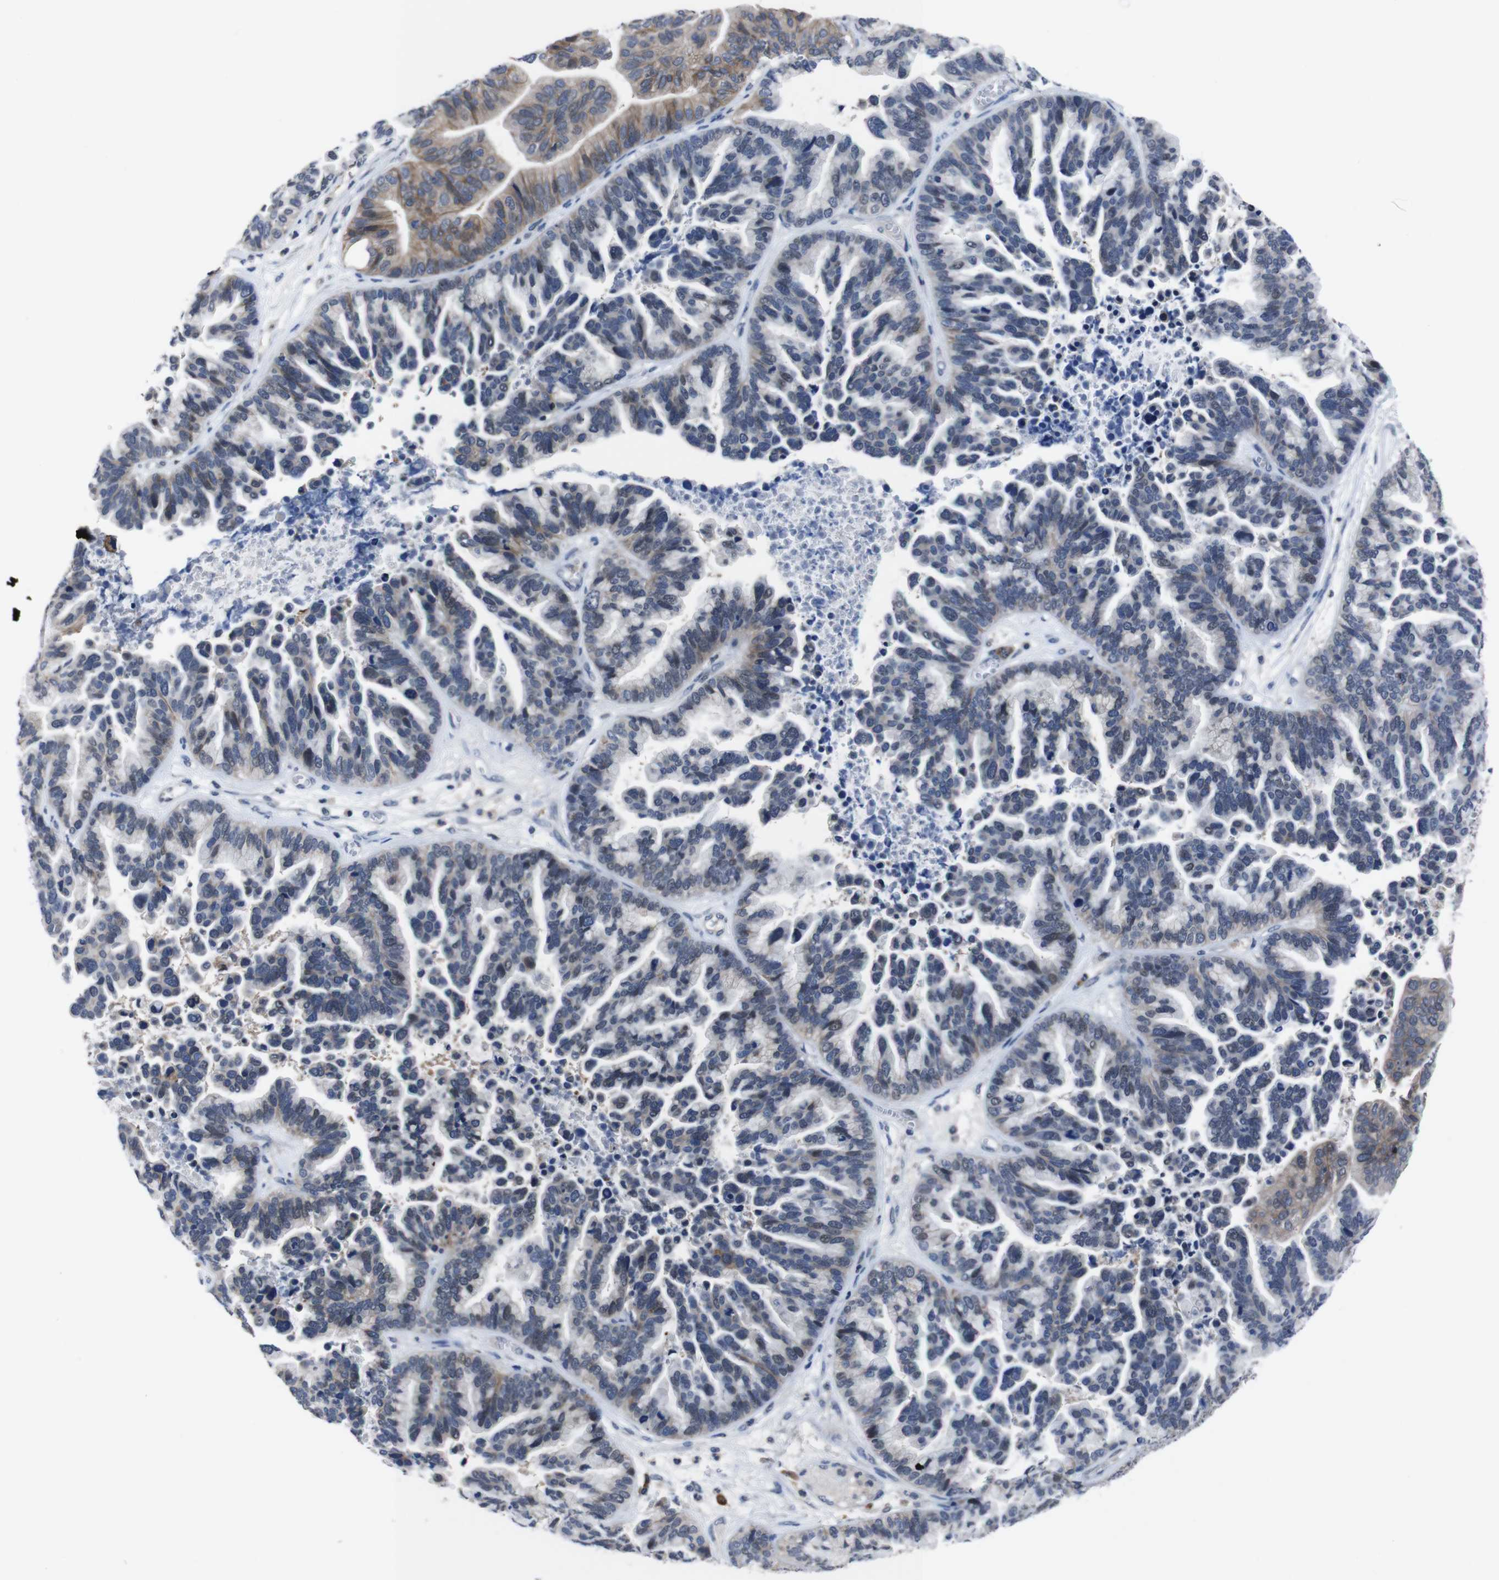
{"staining": {"intensity": "moderate", "quantity": ">75%", "location": "cytoplasmic/membranous"}, "tissue": "ovarian cancer", "cell_type": "Tumor cells", "image_type": "cancer", "snomed": [{"axis": "morphology", "description": "Cystadenocarcinoma, serous, NOS"}, {"axis": "topography", "description": "Ovary"}], "caption": "Tumor cells reveal moderate cytoplasmic/membranous expression in approximately >75% of cells in ovarian cancer (serous cystadenocarcinoma).", "gene": "SEMA4B", "patient": {"sex": "female", "age": 56}}